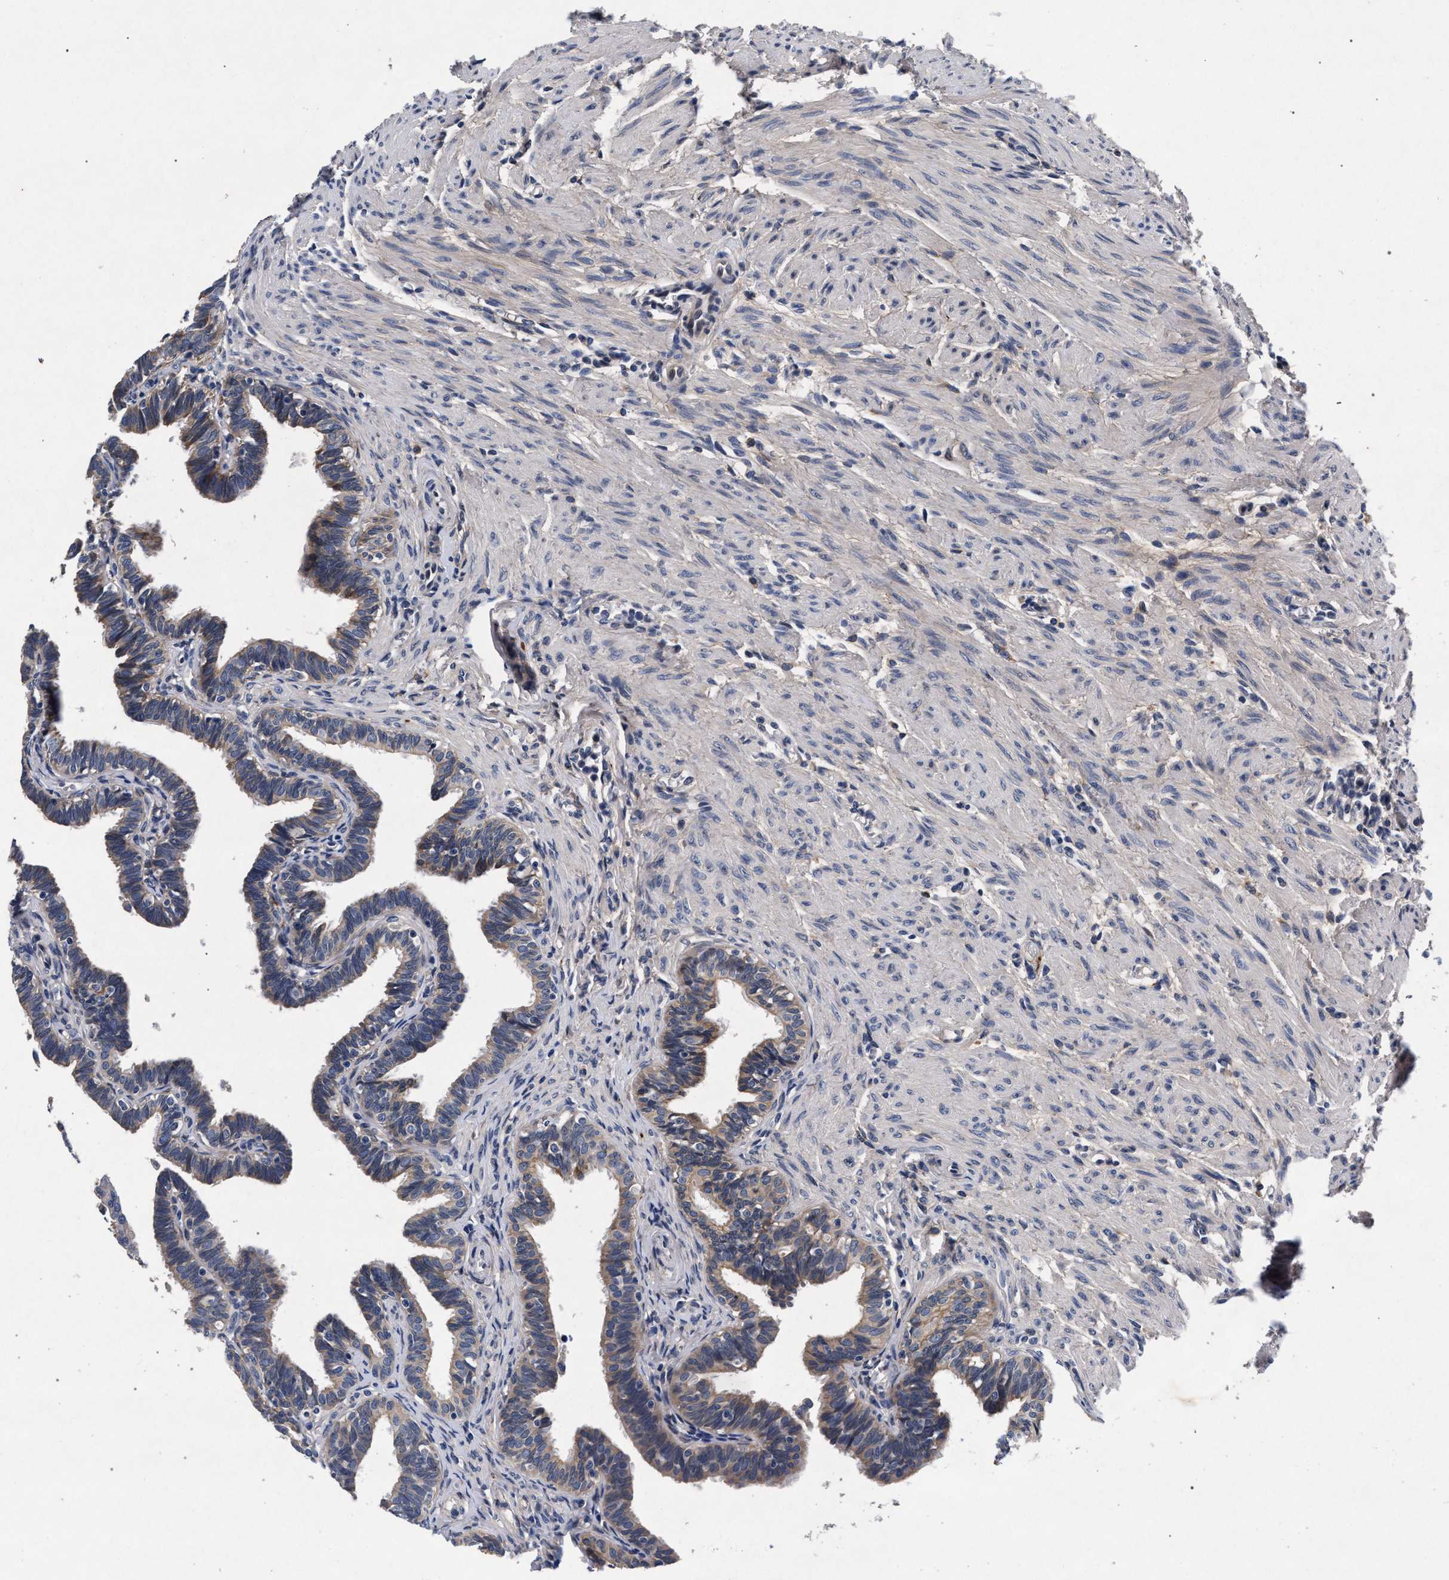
{"staining": {"intensity": "weak", "quantity": "25%-75%", "location": "cytoplasmic/membranous"}, "tissue": "fallopian tube", "cell_type": "Glandular cells", "image_type": "normal", "snomed": [{"axis": "morphology", "description": "Normal tissue, NOS"}, {"axis": "topography", "description": "Fallopian tube"}, {"axis": "topography", "description": "Ovary"}], "caption": "This histopathology image reveals immunohistochemistry (IHC) staining of benign fallopian tube, with low weak cytoplasmic/membranous staining in about 25%-75% of glandular cells.", "gene": "NEK7", "patient": {"sex": "female", "age": 23}}